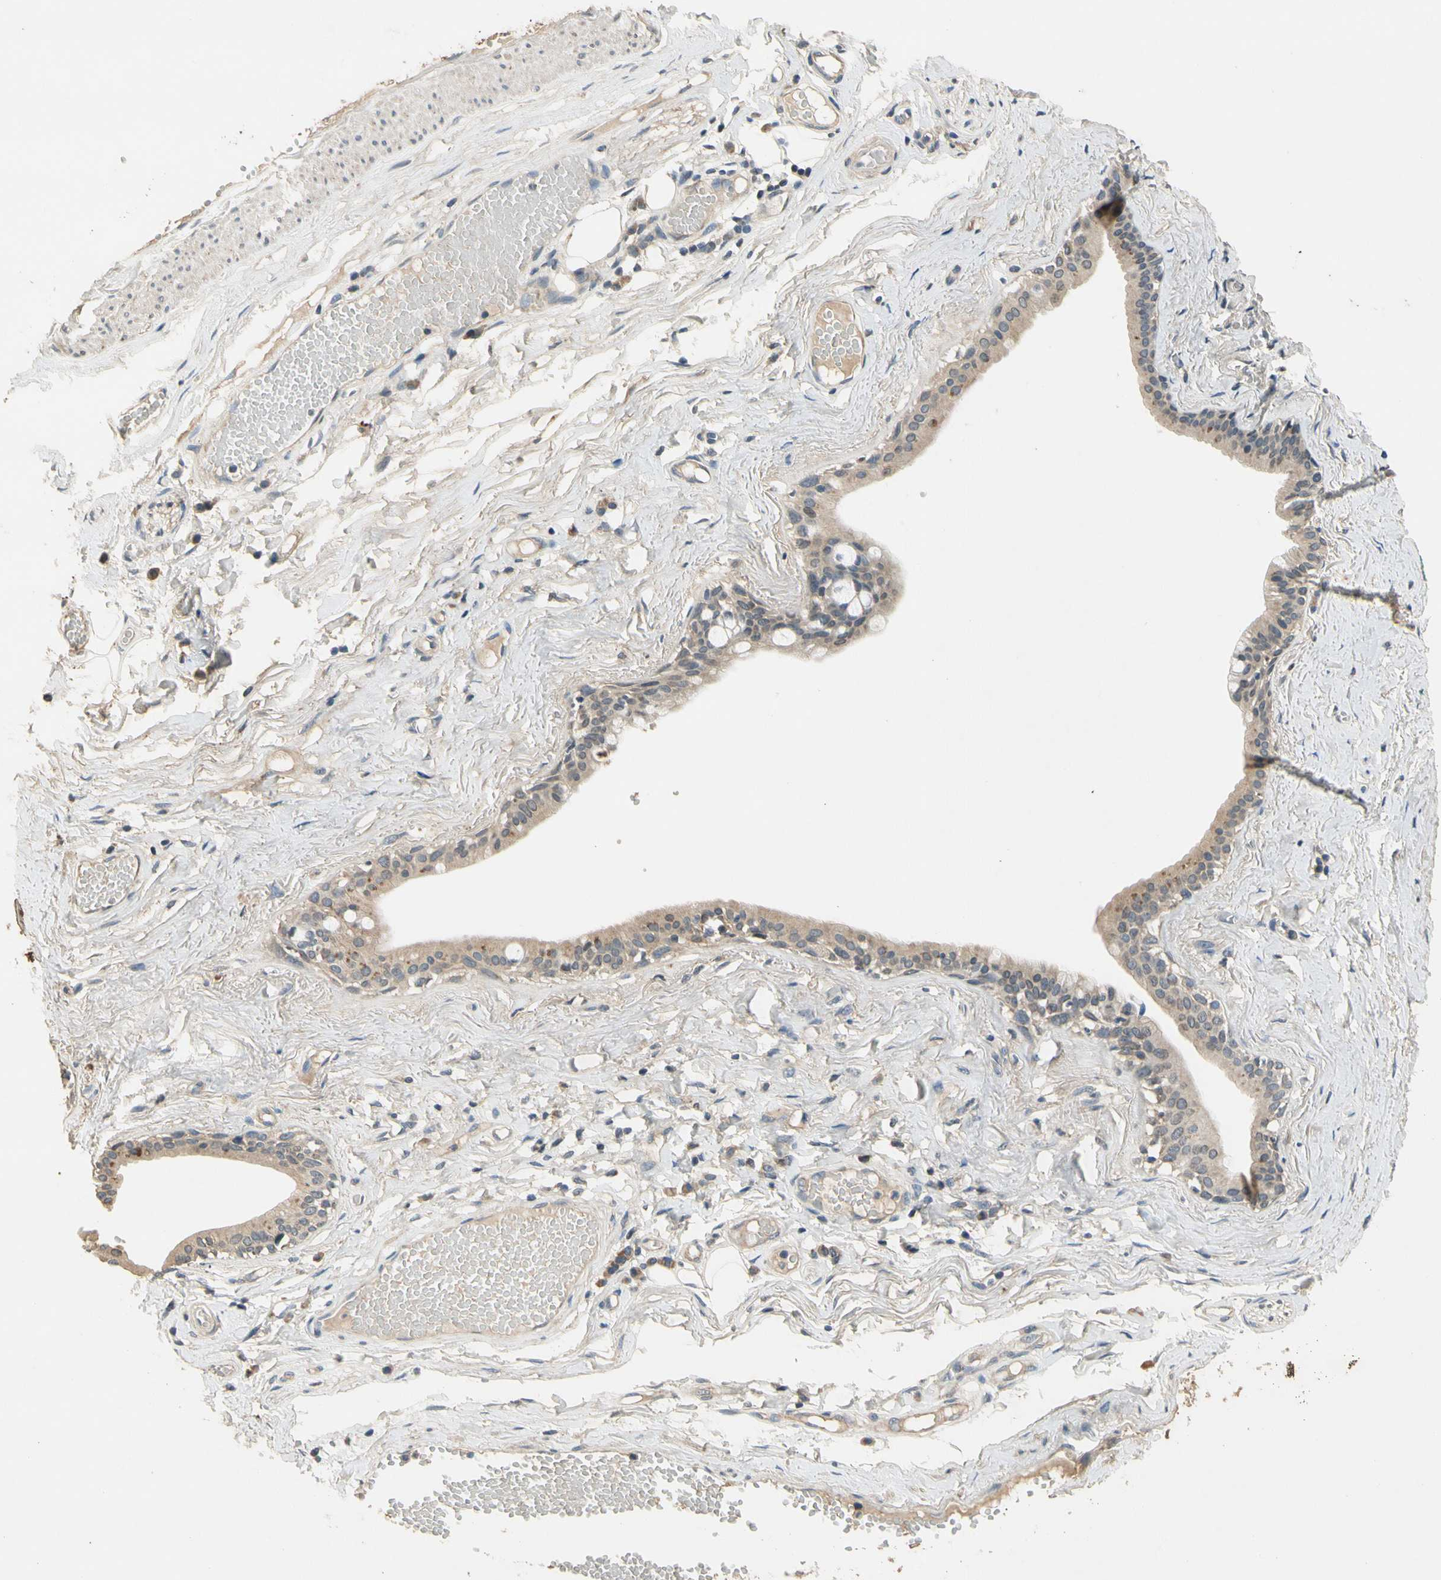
{"staining": {"intensity": "weak", "quantity": "25%-75%", "location": "cytoplasmic/membranous"}, "tissue": "adipose tissue", "cell_type": "Adipocytes", "image_type": "normal", "snomed": [{"axis": "morphology", "description": "Normal tissue, NOS"}, {"axis": "morphology", "description": "Inflammation, NOS"}, {"axis": "topography", "description": "Vascular tissue"}, {"axis": "topography", "description": "Salivary gland"}], "caption": "DAB (3,3'-diaminobenzidine) immunohistochemical staining of unremarkable adipose tissue exhibits weak cytoplasmic/membranous protein staining in approximately 25%-75% of adipocytes.", "gene": "ALKBH3", "patient": {"sex": "female", "age": 75}}